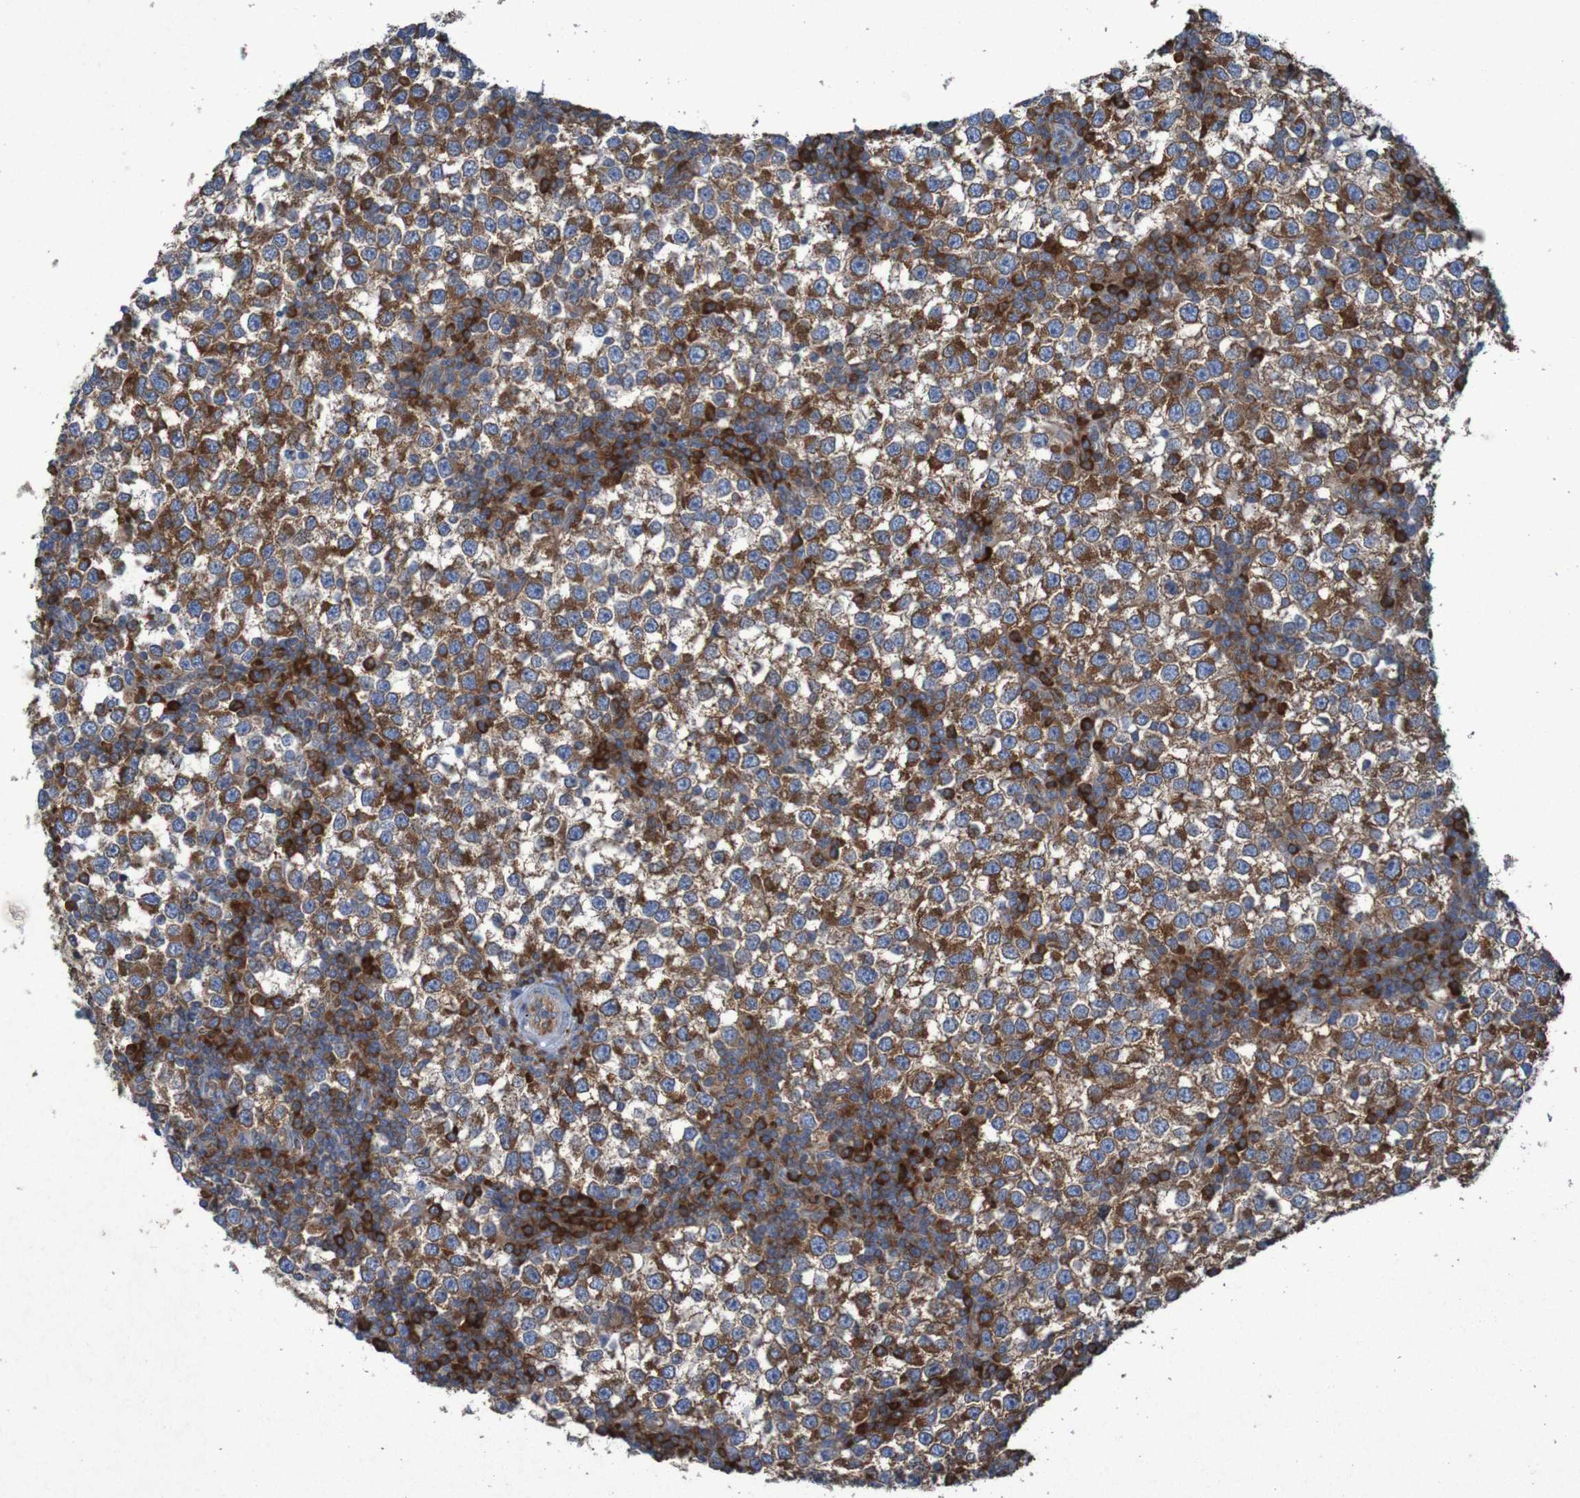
{"staining": {"intensity": "strong", "quantity": ">75%", "location": "cytoplasmic/membranous"}, "tissue": "testis cancer", "cell_type": "Tumor cells", "image_type": "cancer", "snomed": [{"axis": "morphology", "description": "Seminoma, NOS"}, {"axis": "topography", "description": "Testis"}], "caption": "This image exhibits seminoma (testis) stained with immunohistochemistry (IHC) to label a protein in brown. The cytoplasmic/membranous of tumor cells show strong positivity for the protein. Nuclei are counter-stained blue.", "gene": "RPL10", "patient": {"sex": "male", "age": 65}}